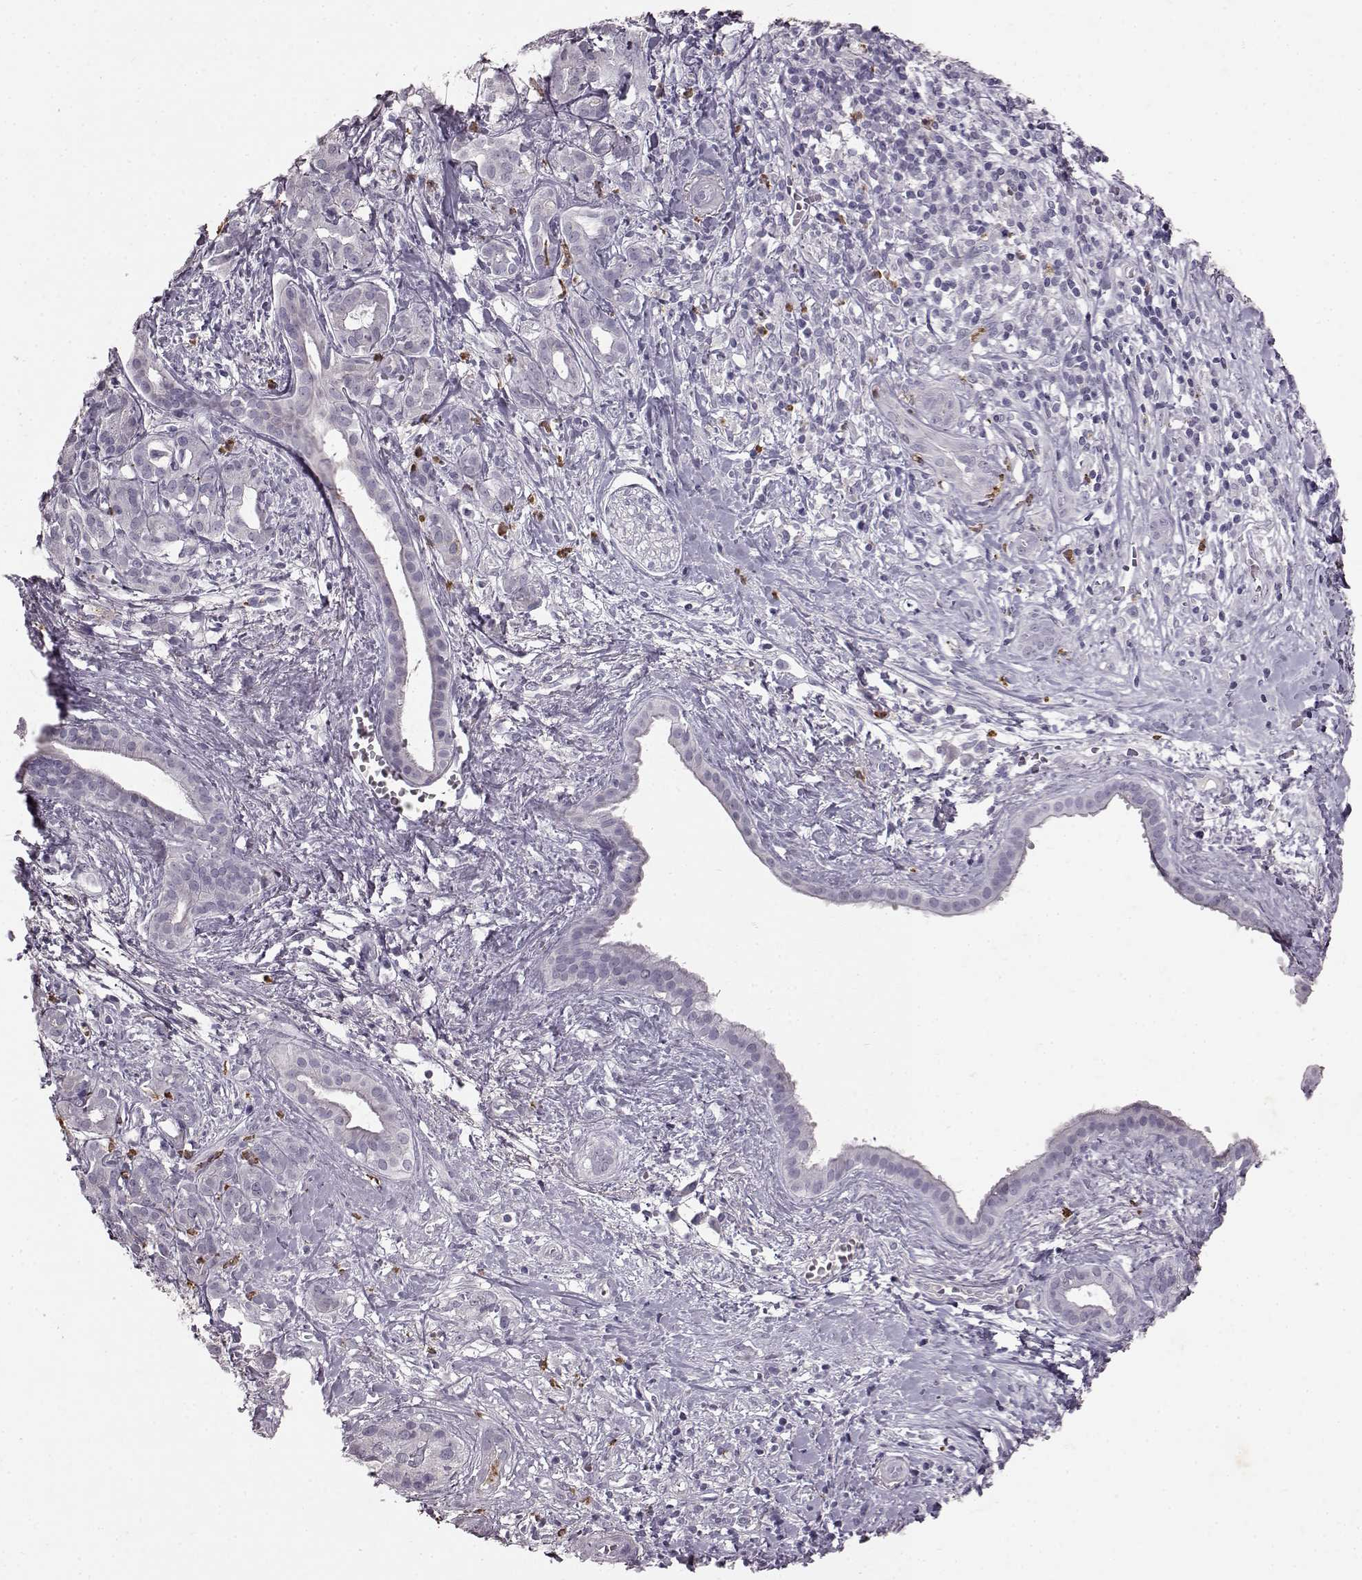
{"staining": {"intensity": "negative", "quantity": "none", "location": "none"}, "tissue": "pancreatic cancer", "cell_type": "Tumor cells", "image_type": "cancer", "snomed": [{"axis": "morphology", "description": "Adenocarcinoma, NOS"}, {"axis": "topography", "description": "Pancreas"}], "caption": "Micrograph shows no protein expression in tumor cells of adenocarcinoma (pancreatic) tissue.", "gene": "FUT4", "patient": {"sex": "male", "age": 61}}